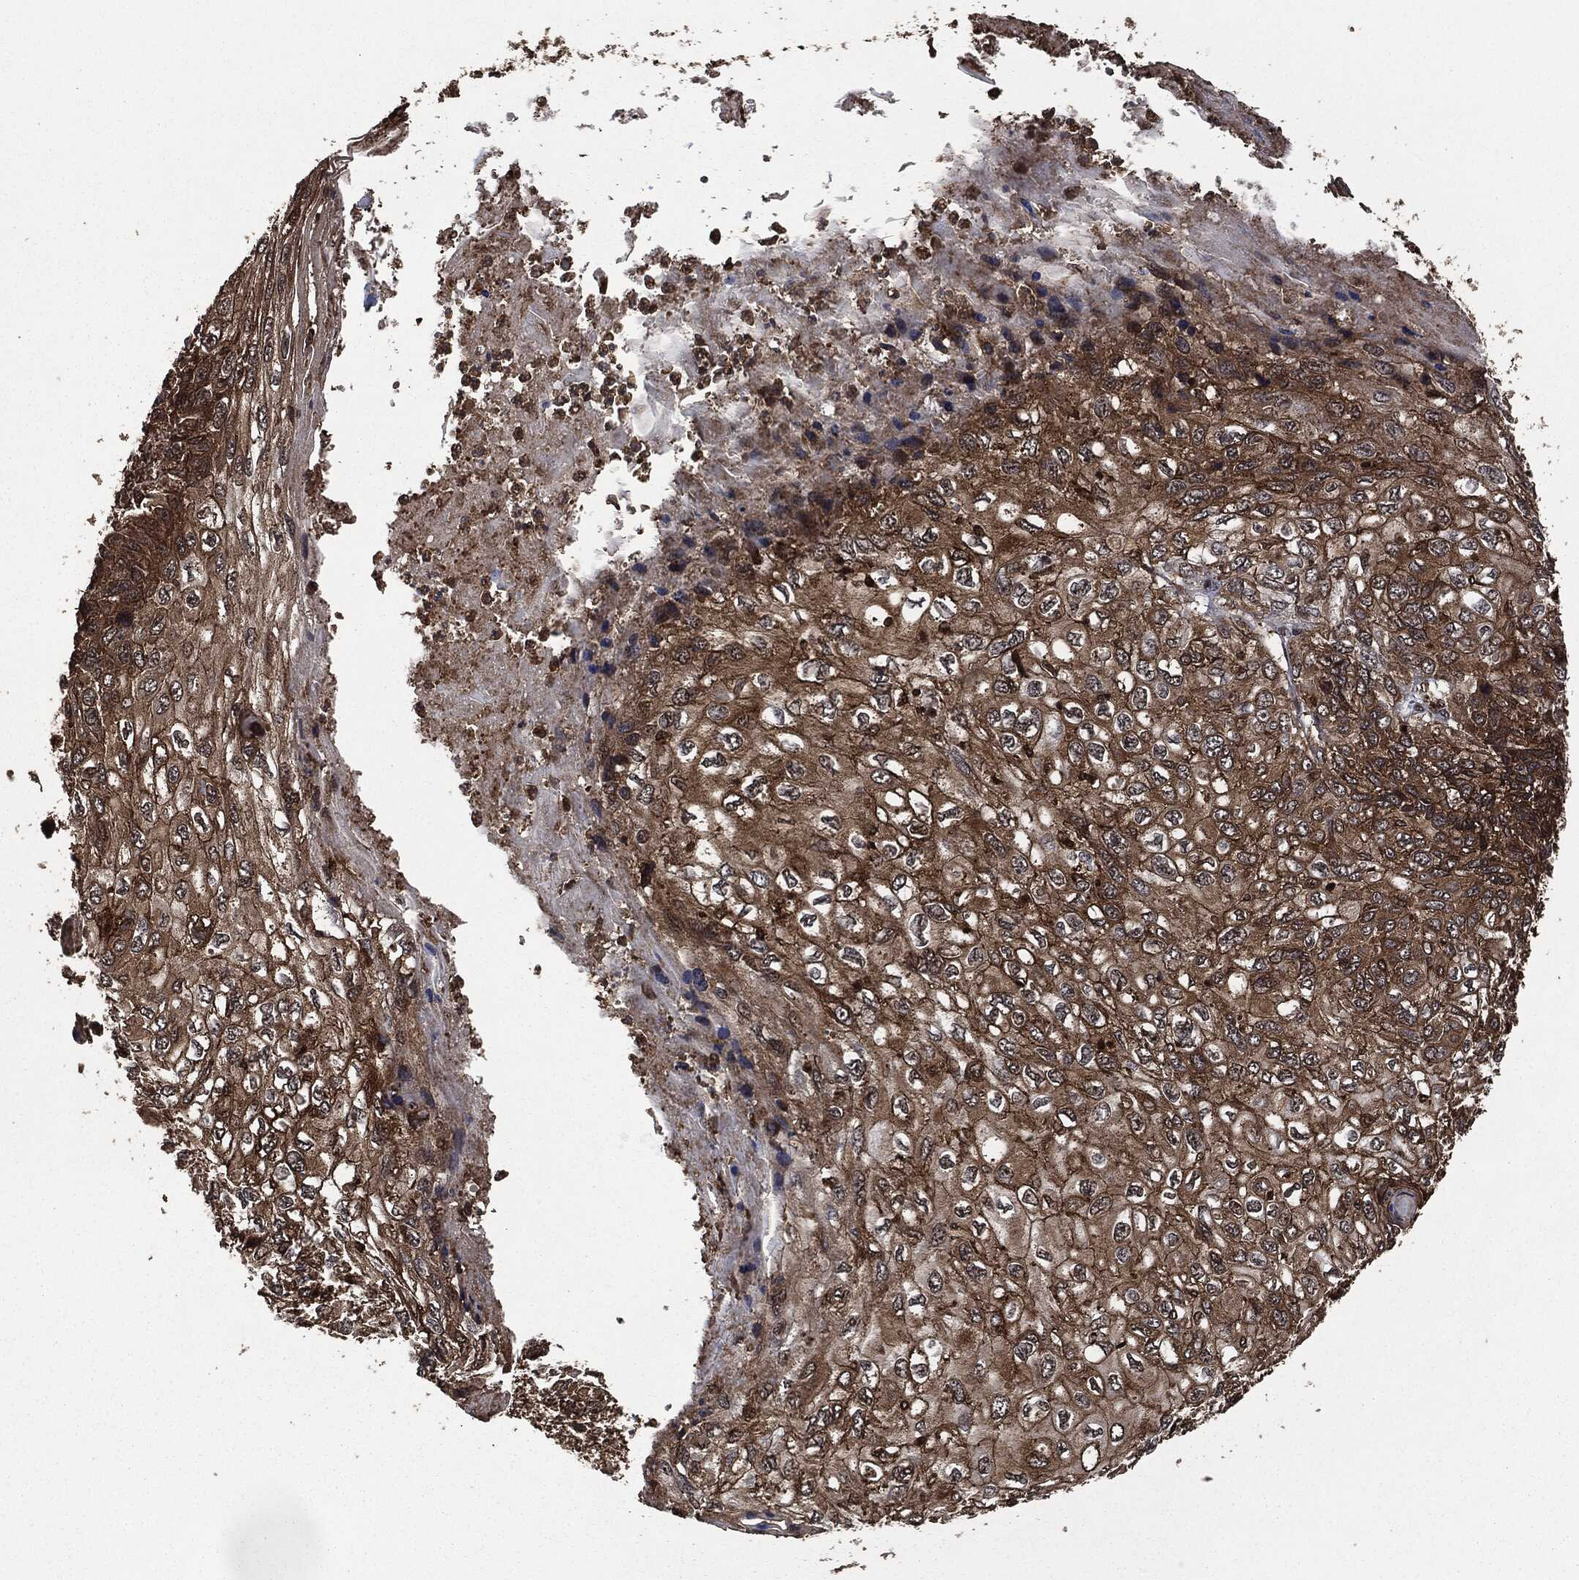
{"staining": {"intensity": "moderate", "quantity": ">75%", "location": "cytoplasmic/membranous"}, "tissue": "skin cancer", "cell_type": "Tumor cells", "image_type": "cancer", "snomed": [{"axis": "morphology", "description": "Squamous cell carcinoma, NOS"}, {"axis": "topography", "description": "Skin"}], "caption": "High-power microscopy captured an IHC histopathology image of skin cancer, revealing moderate cytoplasmic/membranous positivity in approximately >75% of tumor cells.", "gene": "HRAS", "patient": {"sex": "male", "age": 92}}